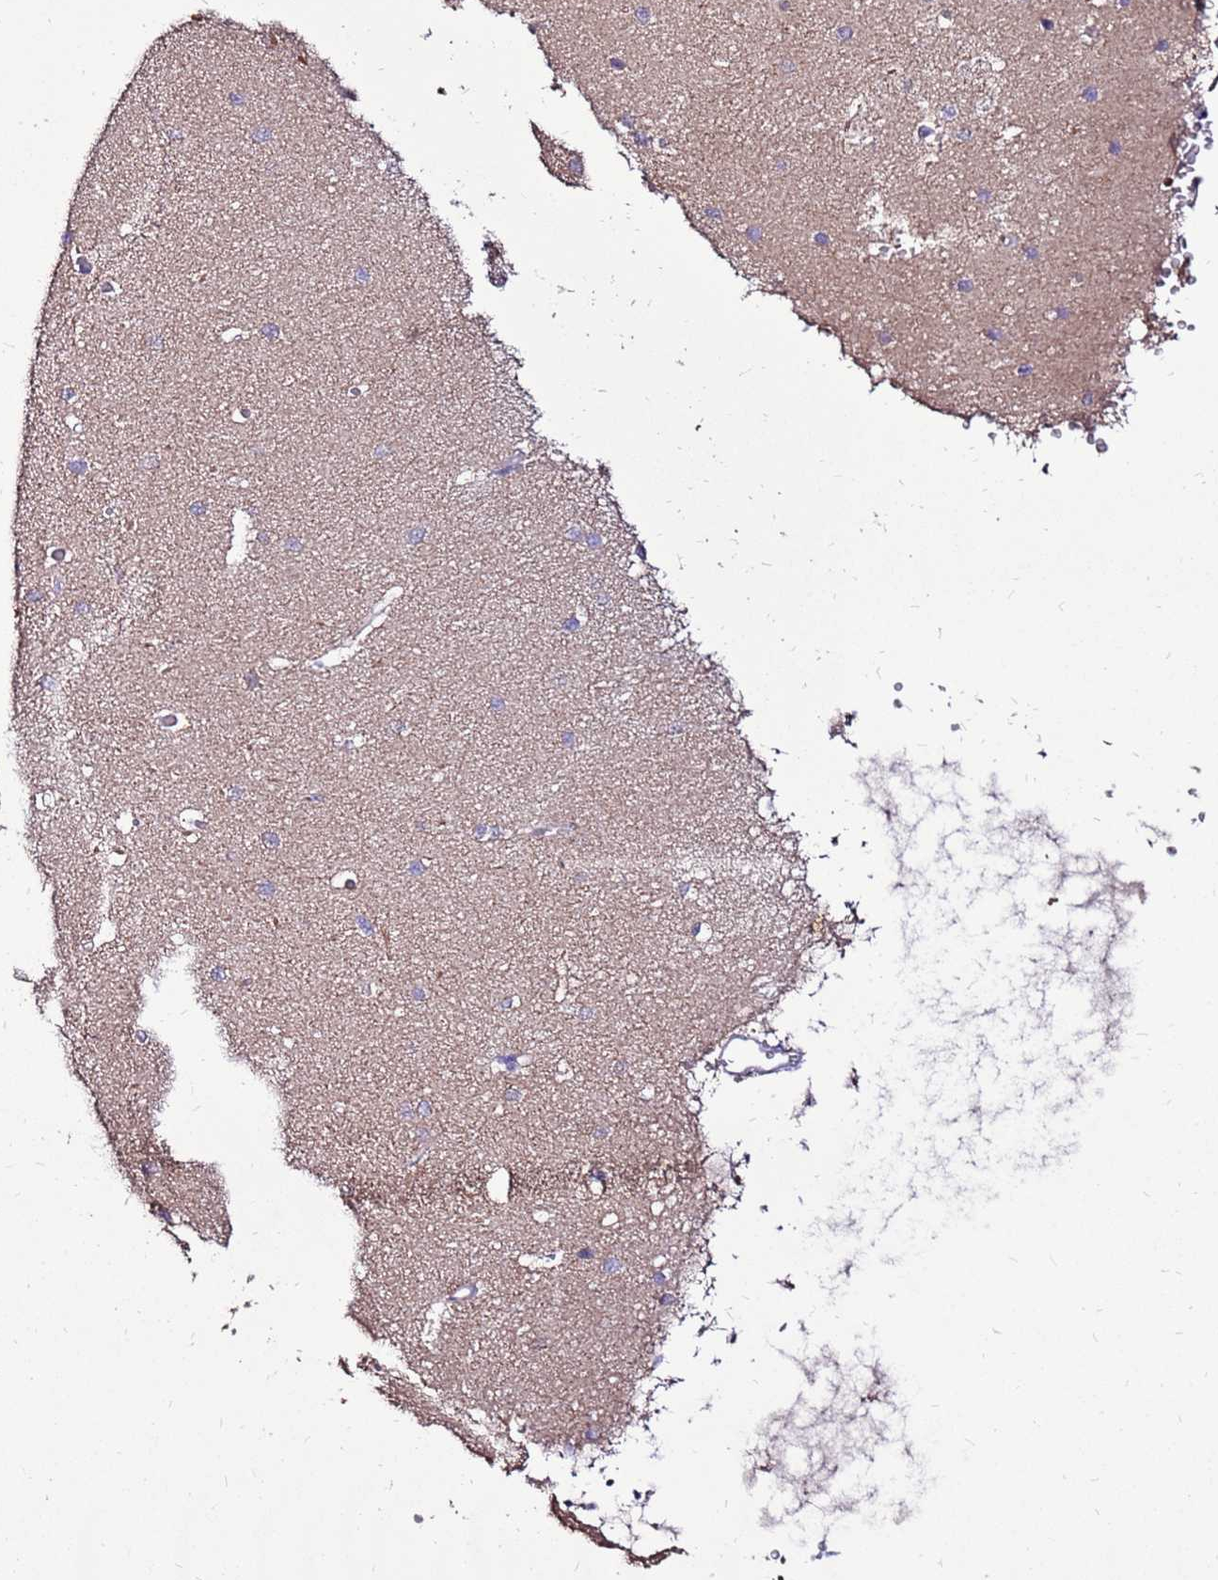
{"staining": {"intensity": "weak", "quantity": "25%-75%", "location": "cytoplasmic/membranous"}, "tissue": "cerebellum", "cell_type": "Cells in granular layer", "image_type": "normal", "snomed": [{"axis": "morphology", "description": "Normal tissue, NOS"}, {"axis": "topography", "description": "Cerebellum"}], "caption": "Immunohistochemistry (IHC) (DAB (3,3'-diaminobenzidine)) staining of unremarkable cerebellum reveals weak cytoplasmic/membranous protein positivity in approximately 25%-75% of cells in granular layer.", "gene": "SPSB3", "patient": {"sex": "male", "age": 37}}